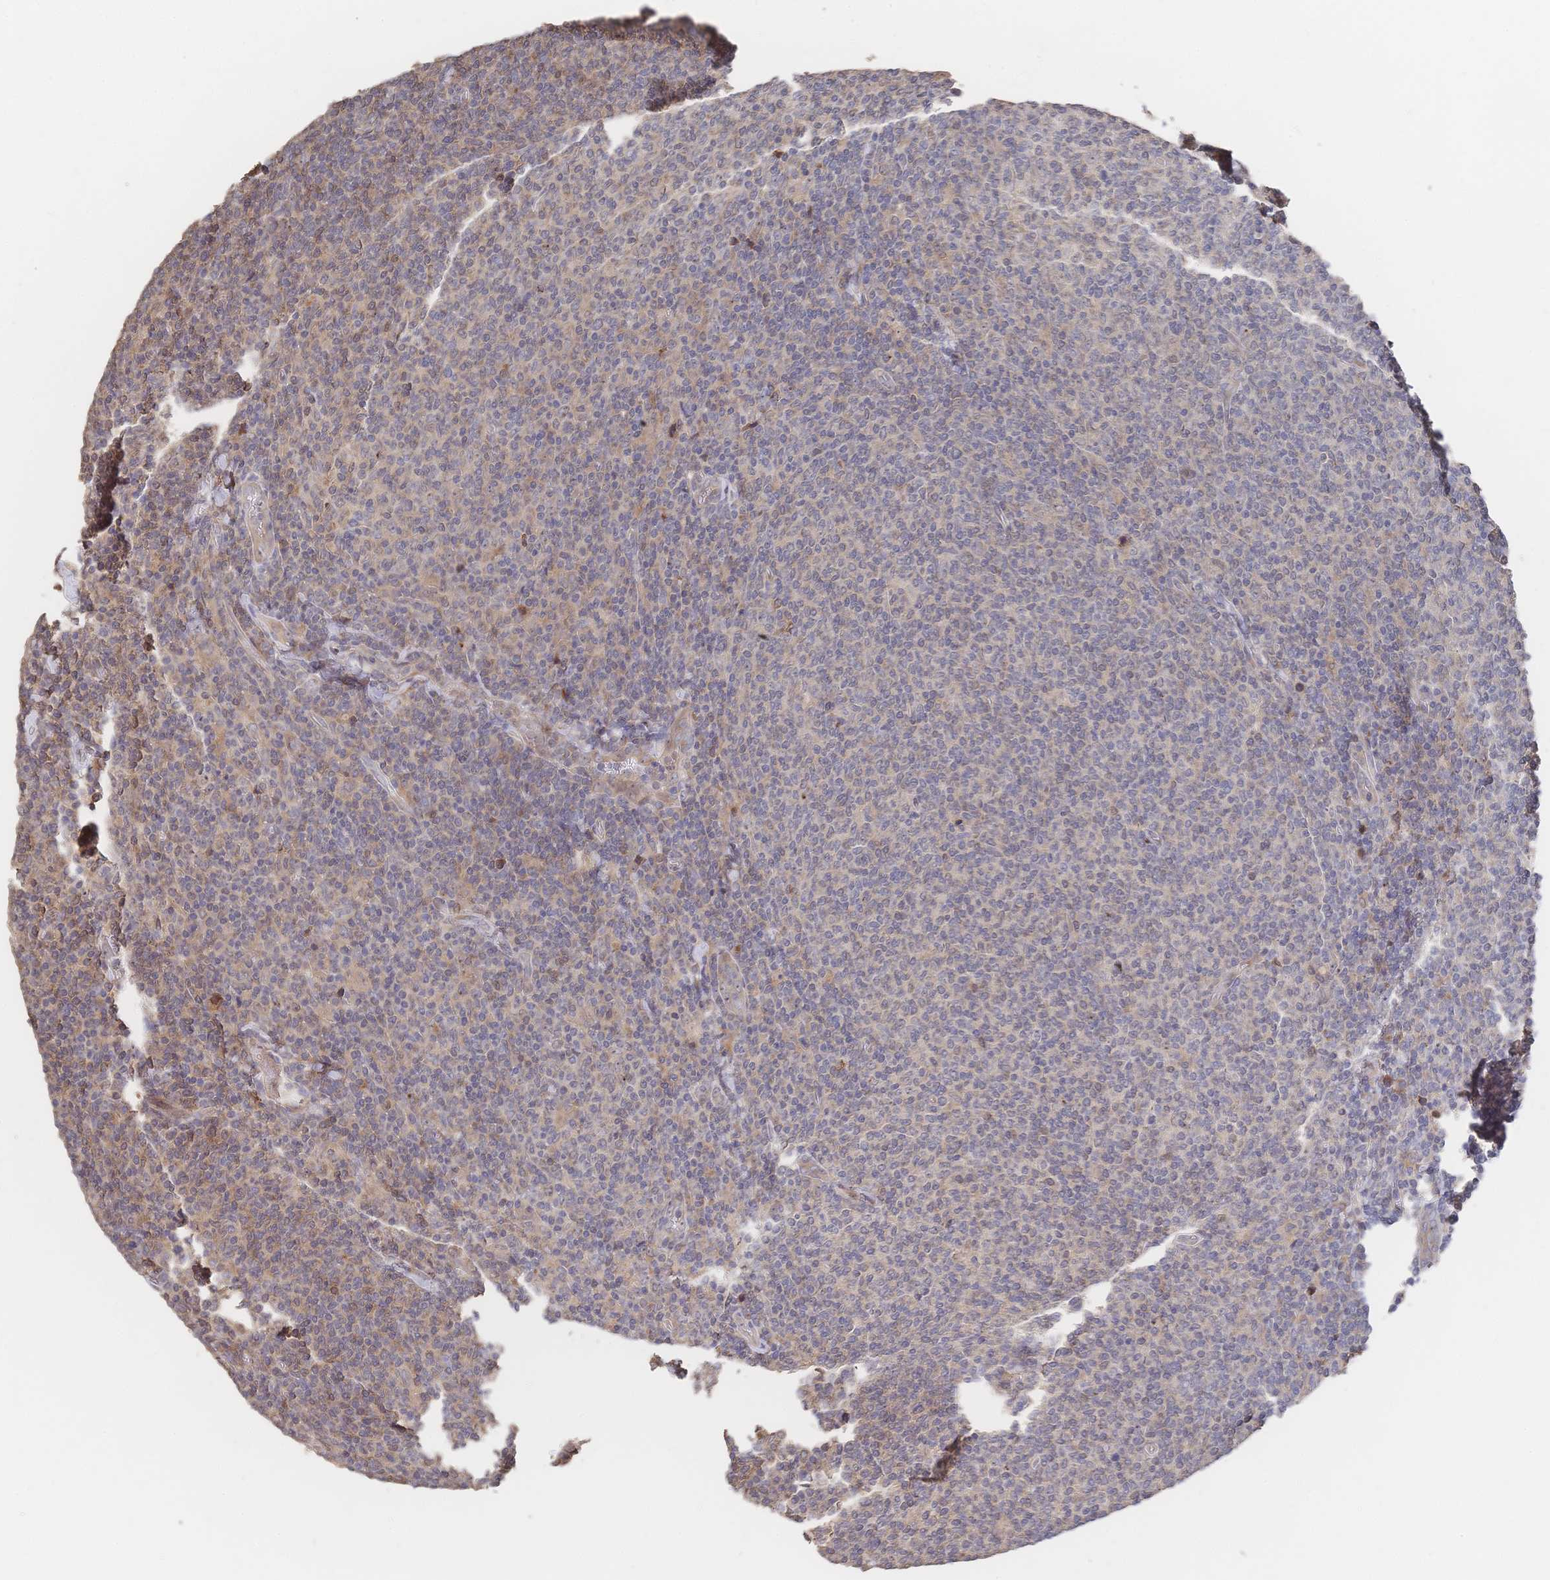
{"staining": {"intensity": "weak", "quantity": "<25%", "location": "cytoplasmic/membranous"}, "tissue": "lymphoma", "cell_type": "Tumor cells", "image_type": "cancer", "snomed": [{"axis": "morphology", "description": "Malignant lymphoma, non-Hodgkin's type, Low grade"}, {"axis": "topography", "description": "Lymph node"}], "caption": "Immunohistochemistry of malignant lymphoma, non-Hodgkin's type (low-grade) displays no expression in tumor cells.", "gene": "DNAJA4", "patient": {"sex": "male", "age": 52}}